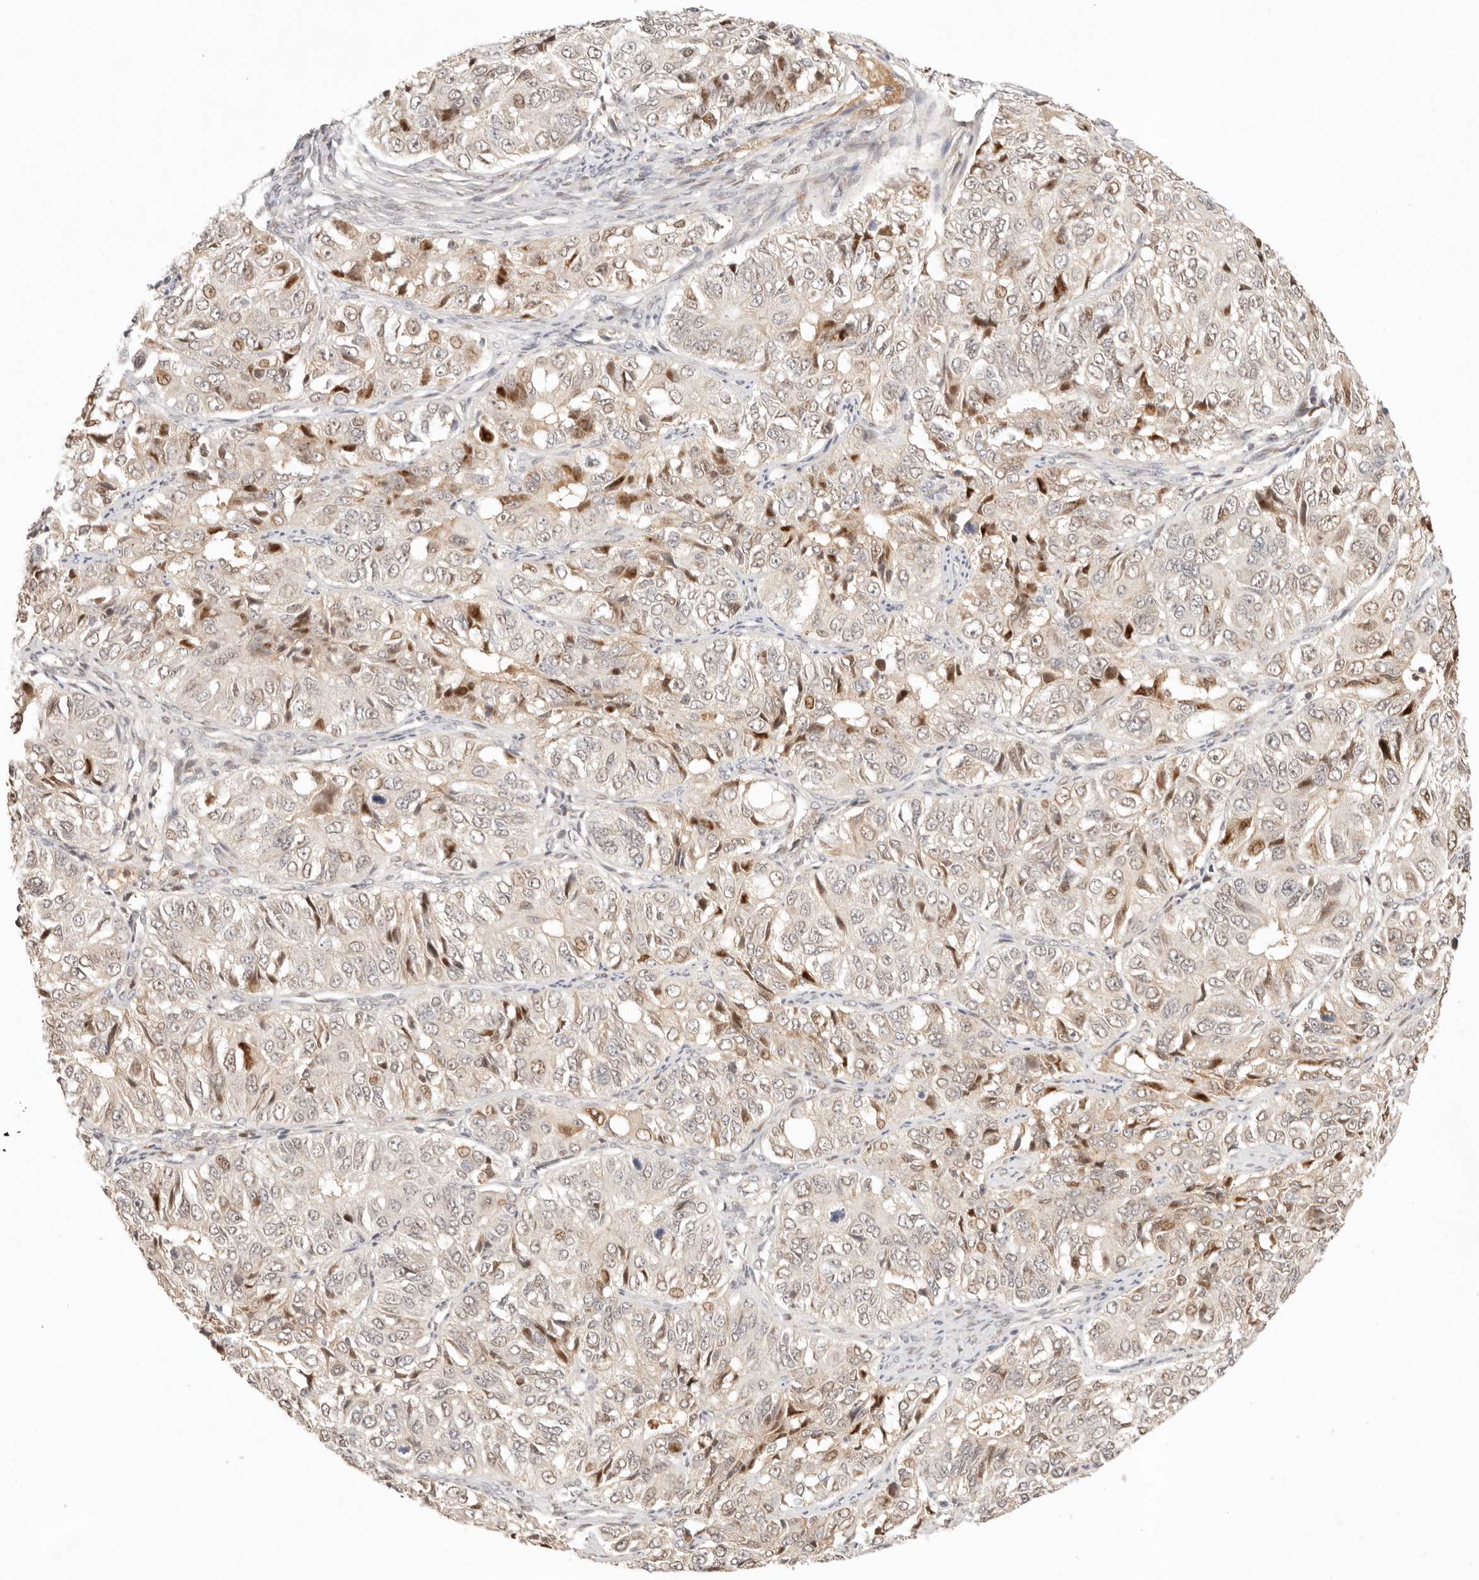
{"staining": {"intensity": "weak", "quantity": "25%-75%", "location": "cytoplasmic/membranous,nuclear"}, "tissue": "ovarian cancer", "cell_type": "Tumor cells", "image_type": "cancer", "snomed": [{"axis": "morphology", "description": "Carcinoma, endometroid"}, {"axis": "topography", "description": "Ovary"}], "caption": "The photomicrograph exhibits a brown stain indicating the presence of a protein in the cytoplasmic/membranous and nuclear of tumor cells in endometroid carcinoma (ovarian).", "gene": "PHLDA3", "patient": {"sex": "female", "age": 51}}